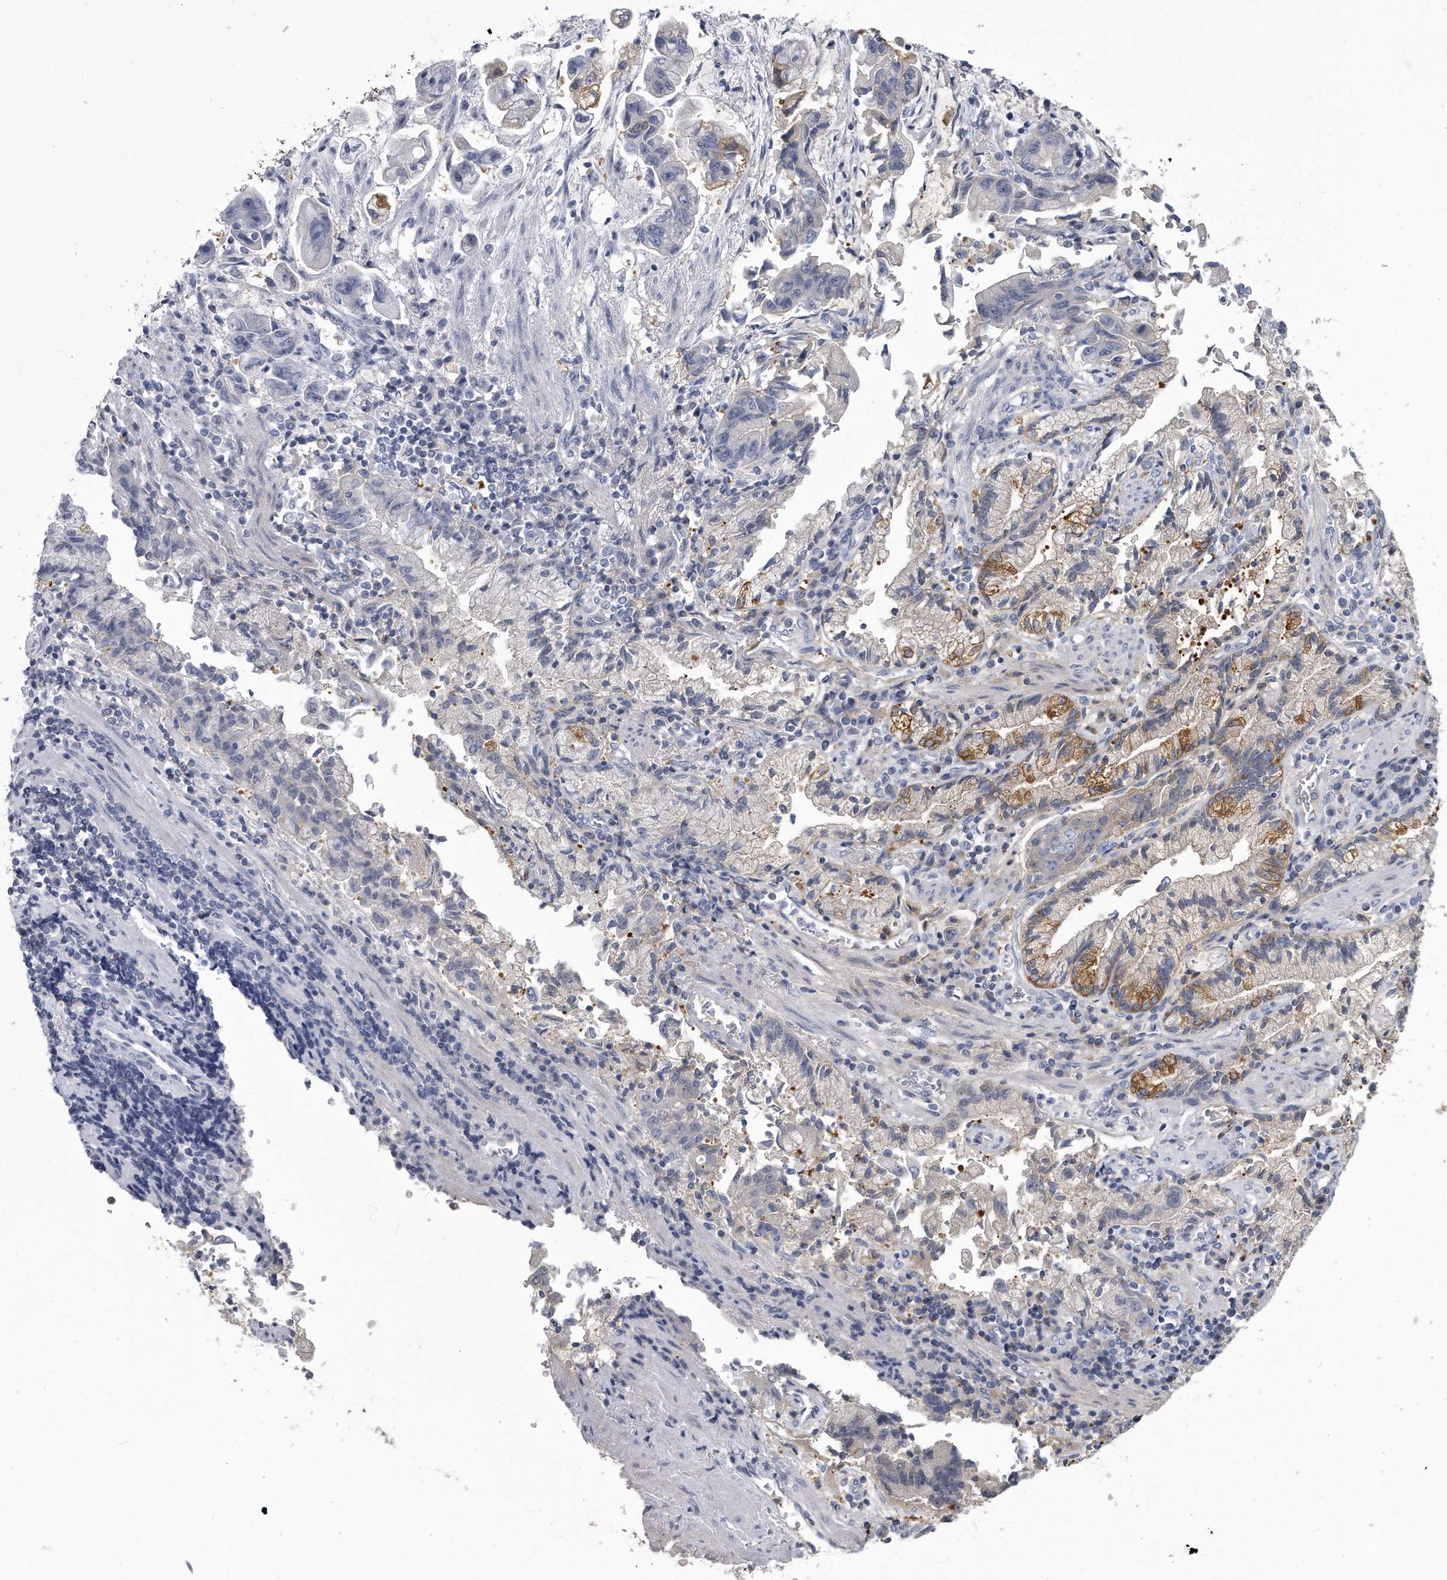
{"staining": {"intensity": "strong", "quantity": "<25%", "location": "cytoplasmic/membranous"}, "tissue": "stomach cancer", "cell_type": "Tumor cells", "image_type": "cancer", "snomed": [{"axis": "morphology", "description": "Adenocarcinoma, NOS"}, {"axis": "topography", "description": "Stomach"}], "caption": "Immunohistochemical staining of adenocarcinoma (stomach) shows strong cytoplasmic/membranous protein staining in approximately <25% of tumor cells. (Stains: DAB (3,3'-diaminobenzidine) in brown, nuclei in blue, Microscopy: brightfield microscopy at high magnification).", "gene": "PYGB", "patient": {"sex": "male", "age": 62}}